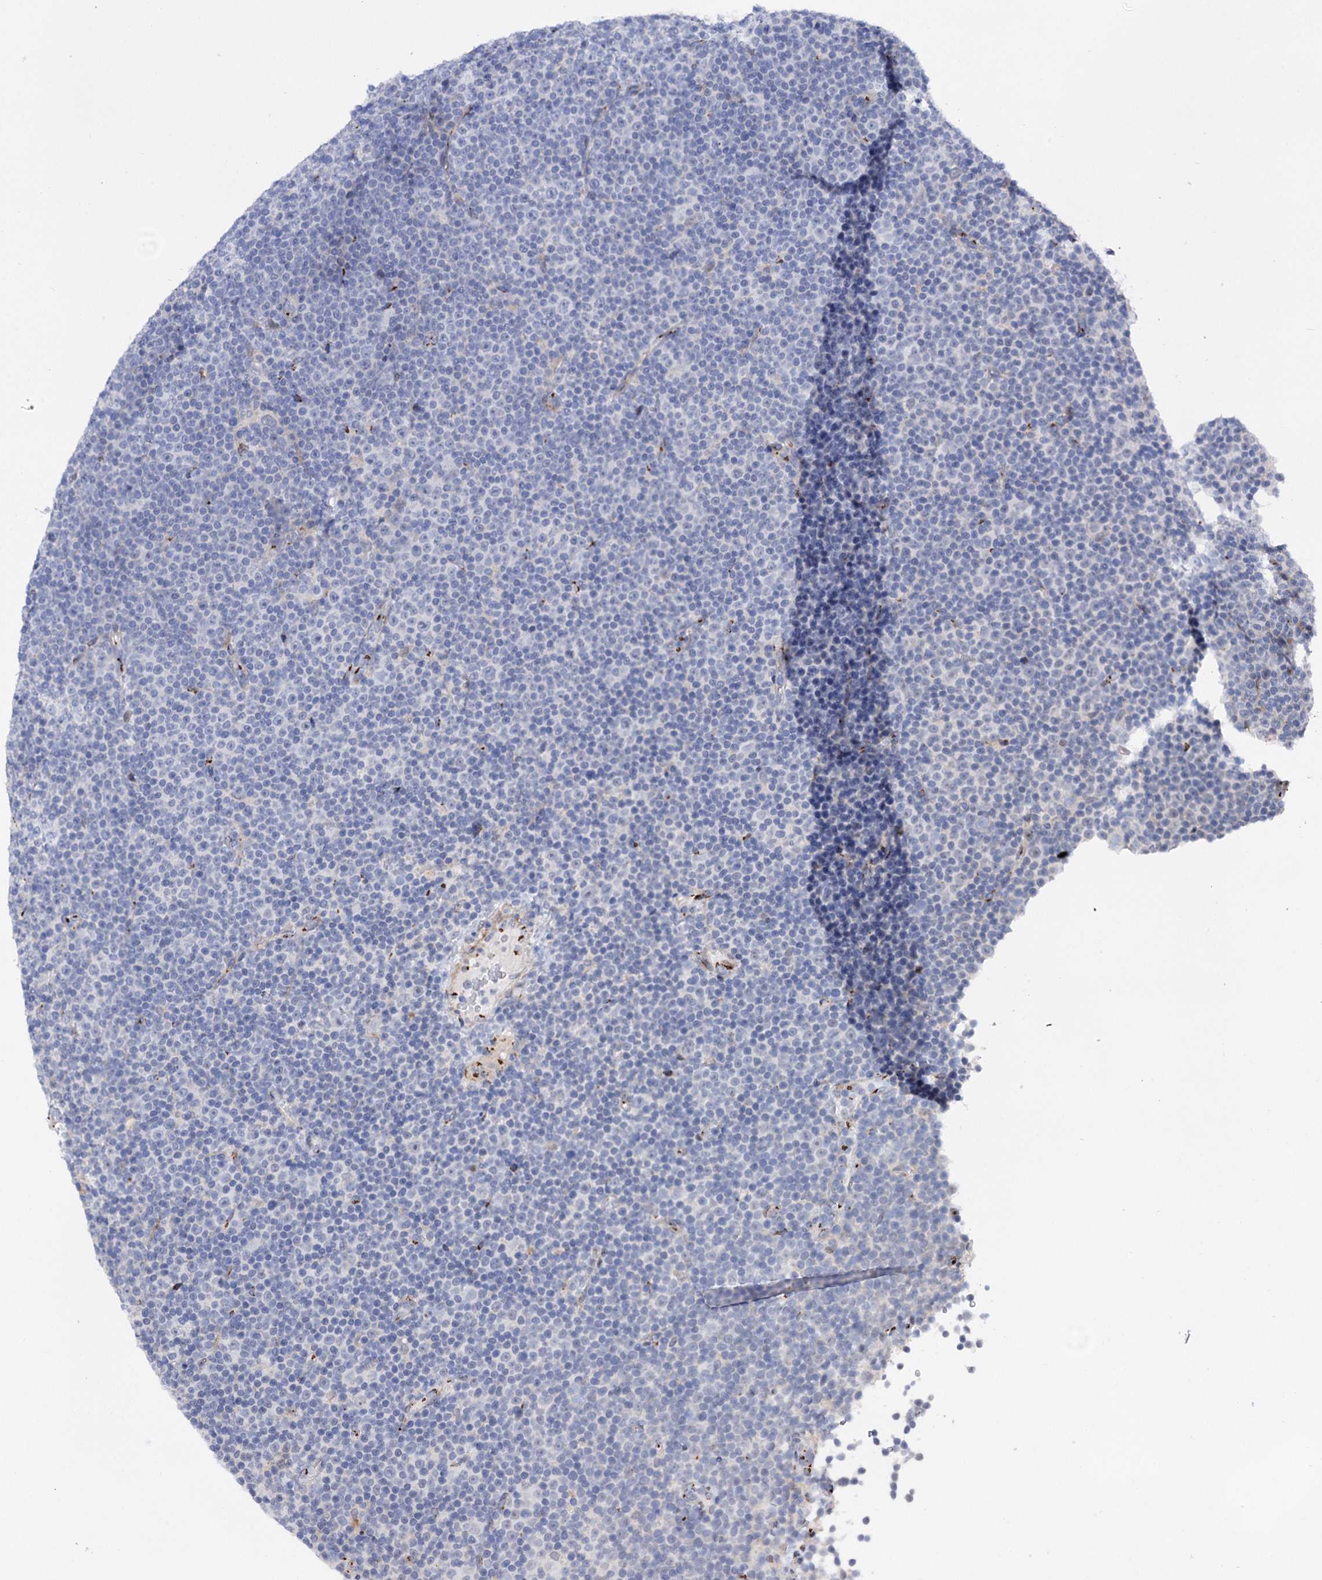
{"staining": {"intensity": "negative", "quantity": "none", "location": "none"}, "tissue": "lymphoma", "cell_type": "Tumor cells", "image_type": "cancer", "snomed": [{"axis": "morphology", "description": "Malignant lymphoma, non-Hodgkin's type, Low grade"}, {"axis": "topography", "description": "Lymph node"}], "caption": "The image exhibits no significant expression in tumor cells of lymphoma.", "gene": "C11orf96", "patient": {"sex": "female", "age": 67}}